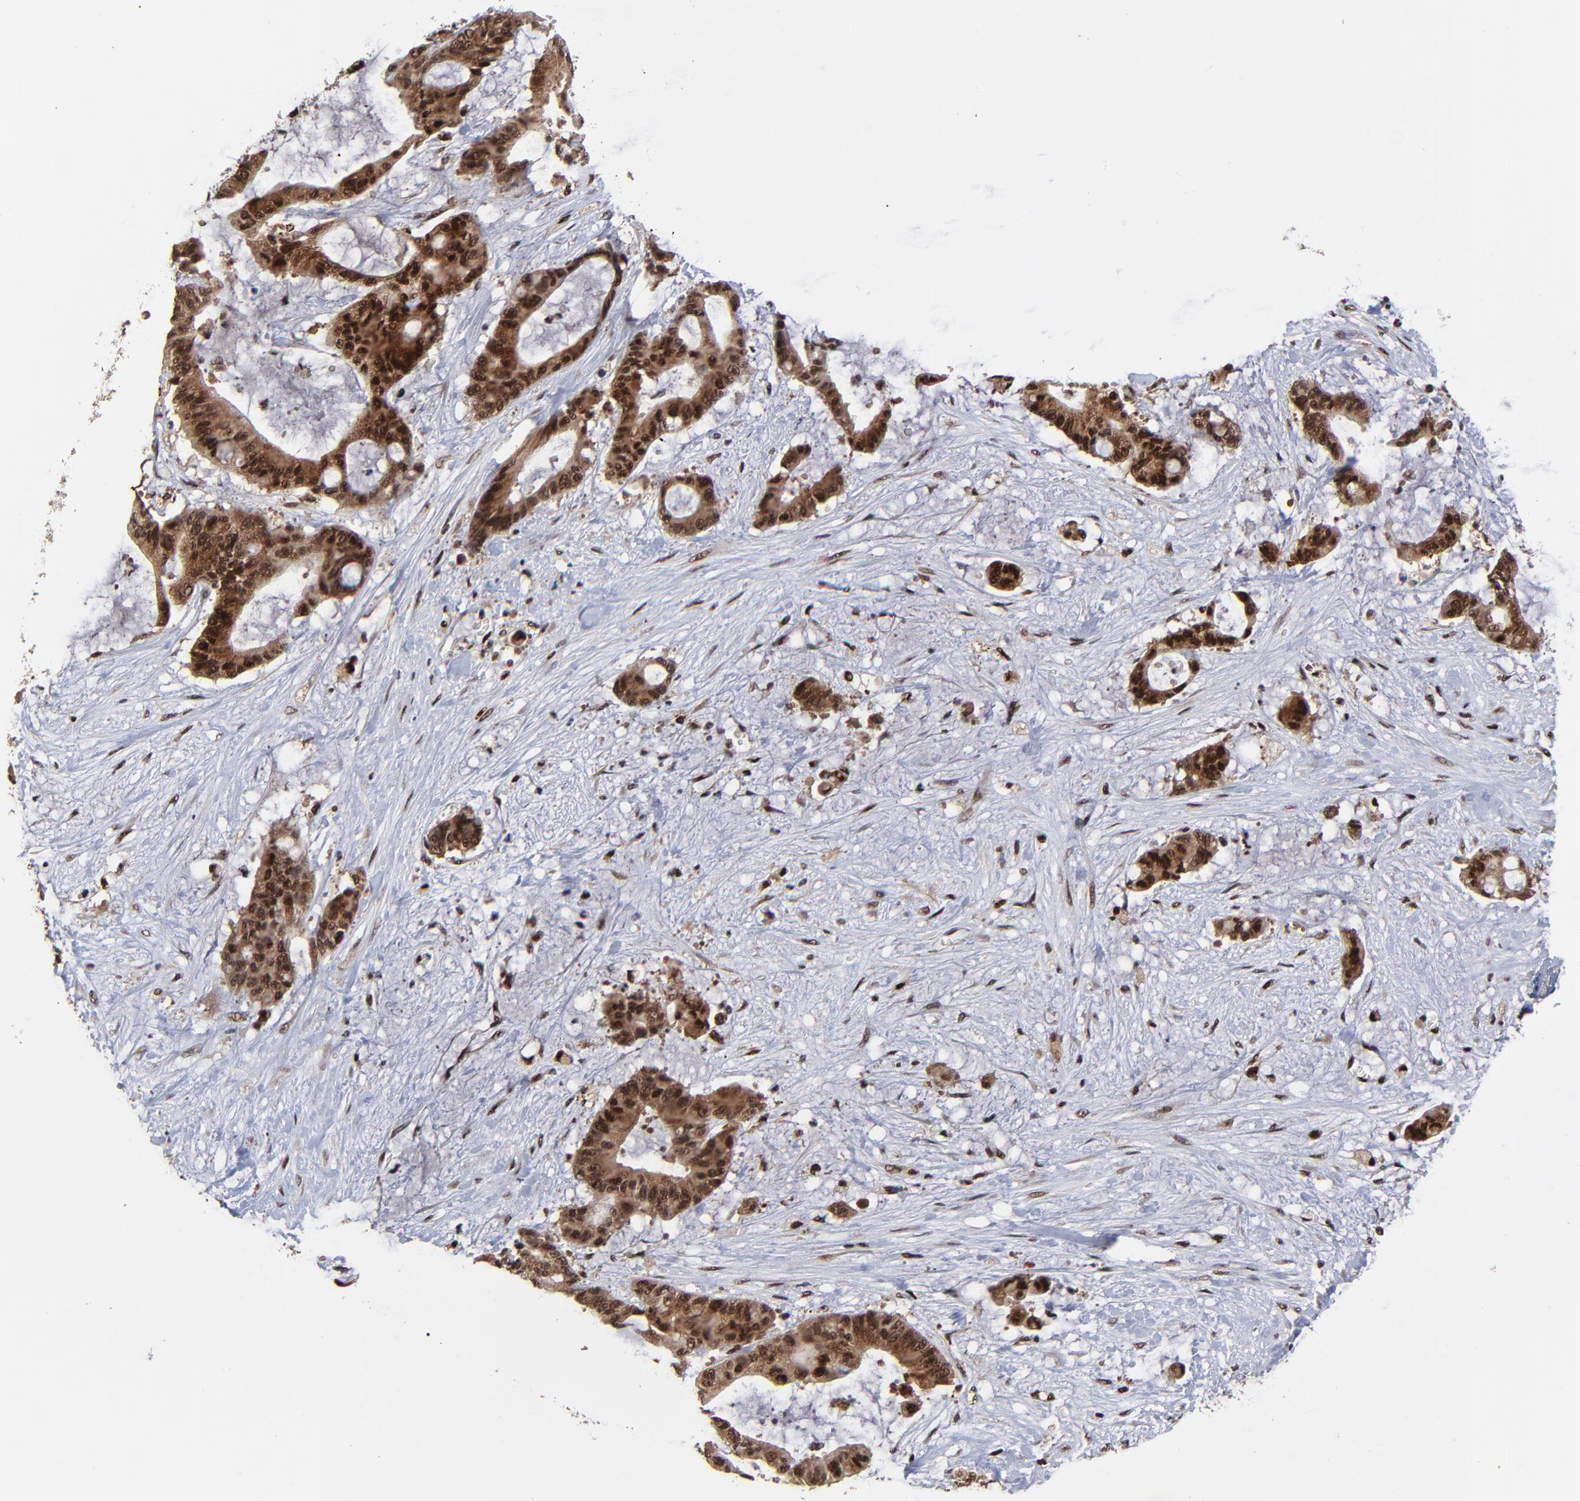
{"staining": {"intensity": "strong", "quantity": ">75%", "location": "cytoplasmic/membranous,nuclear"}, "tissue": "liver cancer", "cell_type": "Tumor cells", "image_type": "cancer", "snomed": [{"axis": "morphology", "description": "Cholangiocarcinoma"}, {"axis": "topography", "description": "Liver"}], "caption": "Liver cancer (cholangiocarcinoma) stained for a protein (brown) demonstrates strong cytoplasmic/membranous and nuclear positive staining in about >75% of tumor cells.", "gene": "RBM22", "patient": {"sex": "female", "age": 73}}